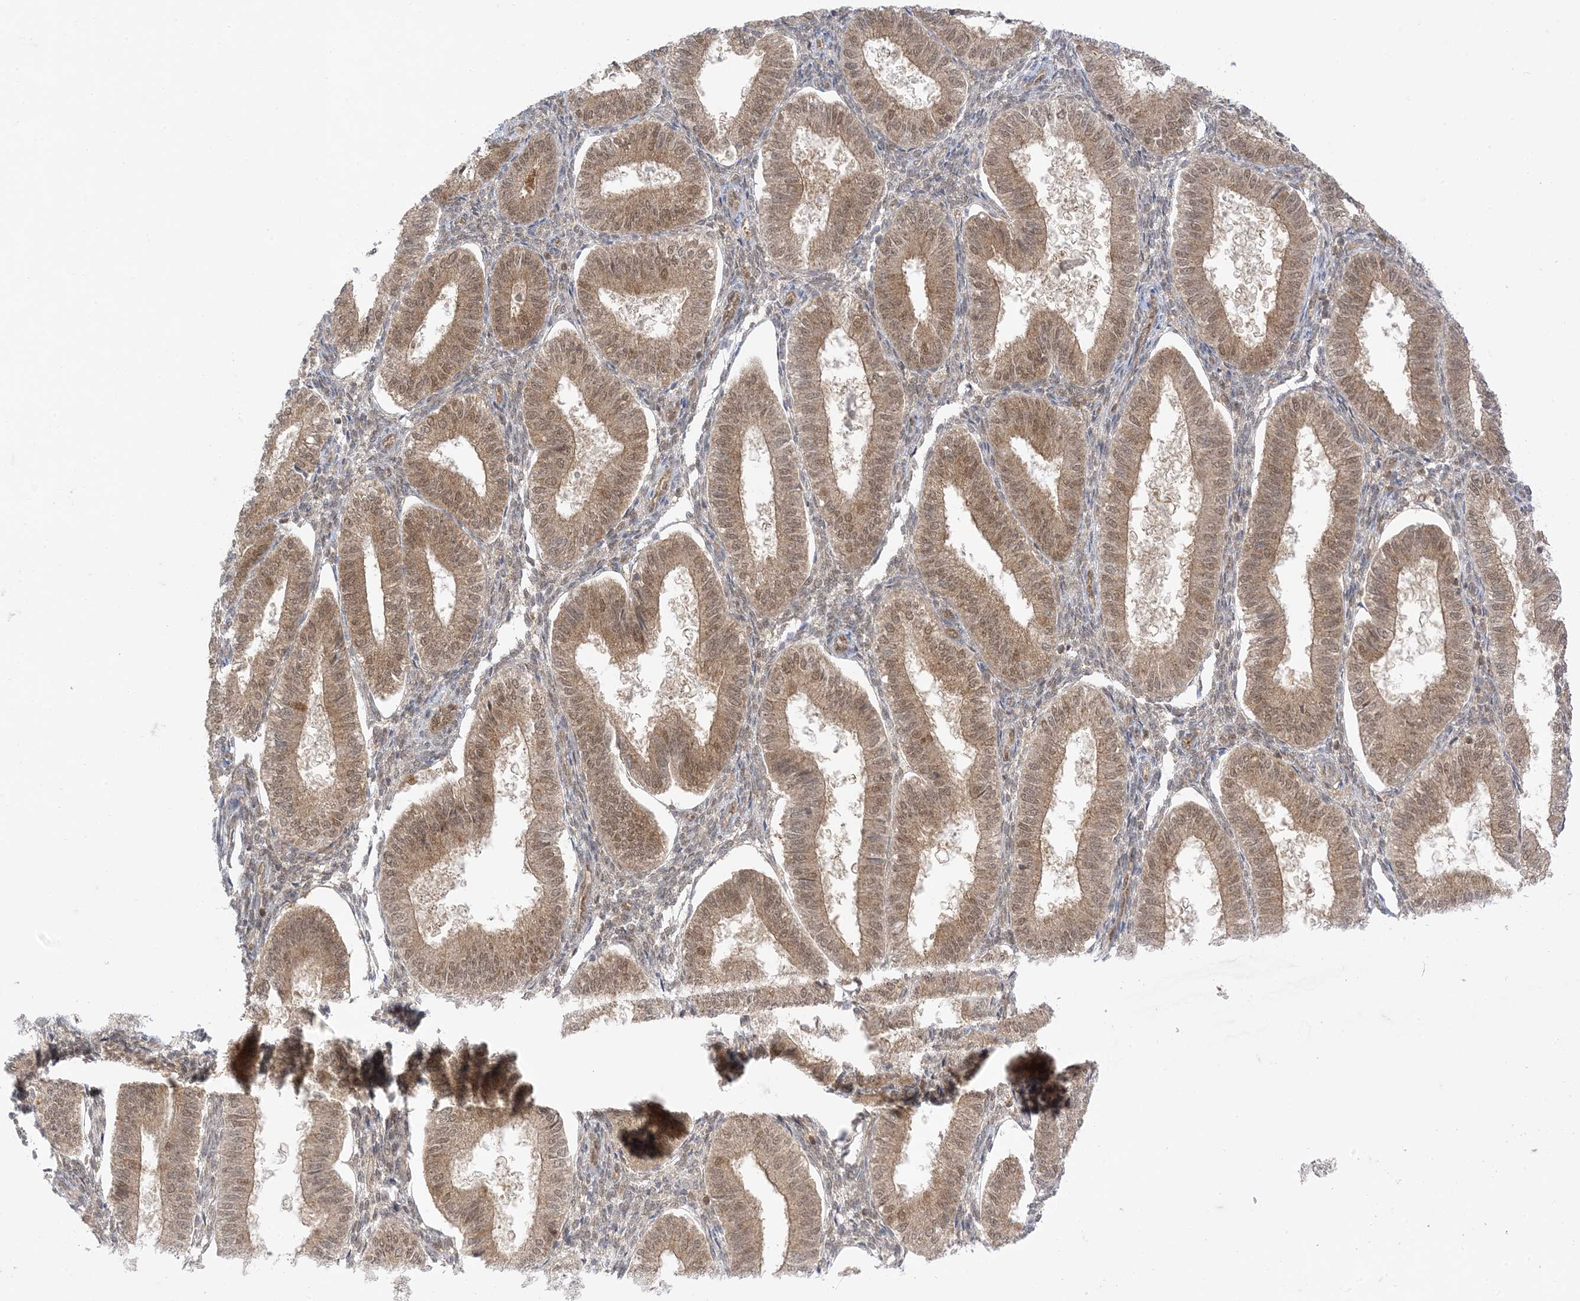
{"staining": {"intensity": "weak", "quantity": "25%-75%", "location": "nuclear"}, "tissue": "endometrium", "cell_type": "Cells in endometrial stroma", "image_type": "normal", "snomed": [{"axis": "morphology", "description": "Normal tissue, NOS"}, {"axis": "topography", "description": "Endometrium"}], "caption": "Protein analysis of normal endometrium shows weak nuclear staining in approximately 25%-75% of cells in endometrial stroma. The staining is performed using DAB (3,3'-diaminobenzidine) brown chromogen to label protein expression. The nuclei are counter-stained blue using hematoxylin.", "gene": "PTPA", "patient": {"sex": "female", "age": 39}}